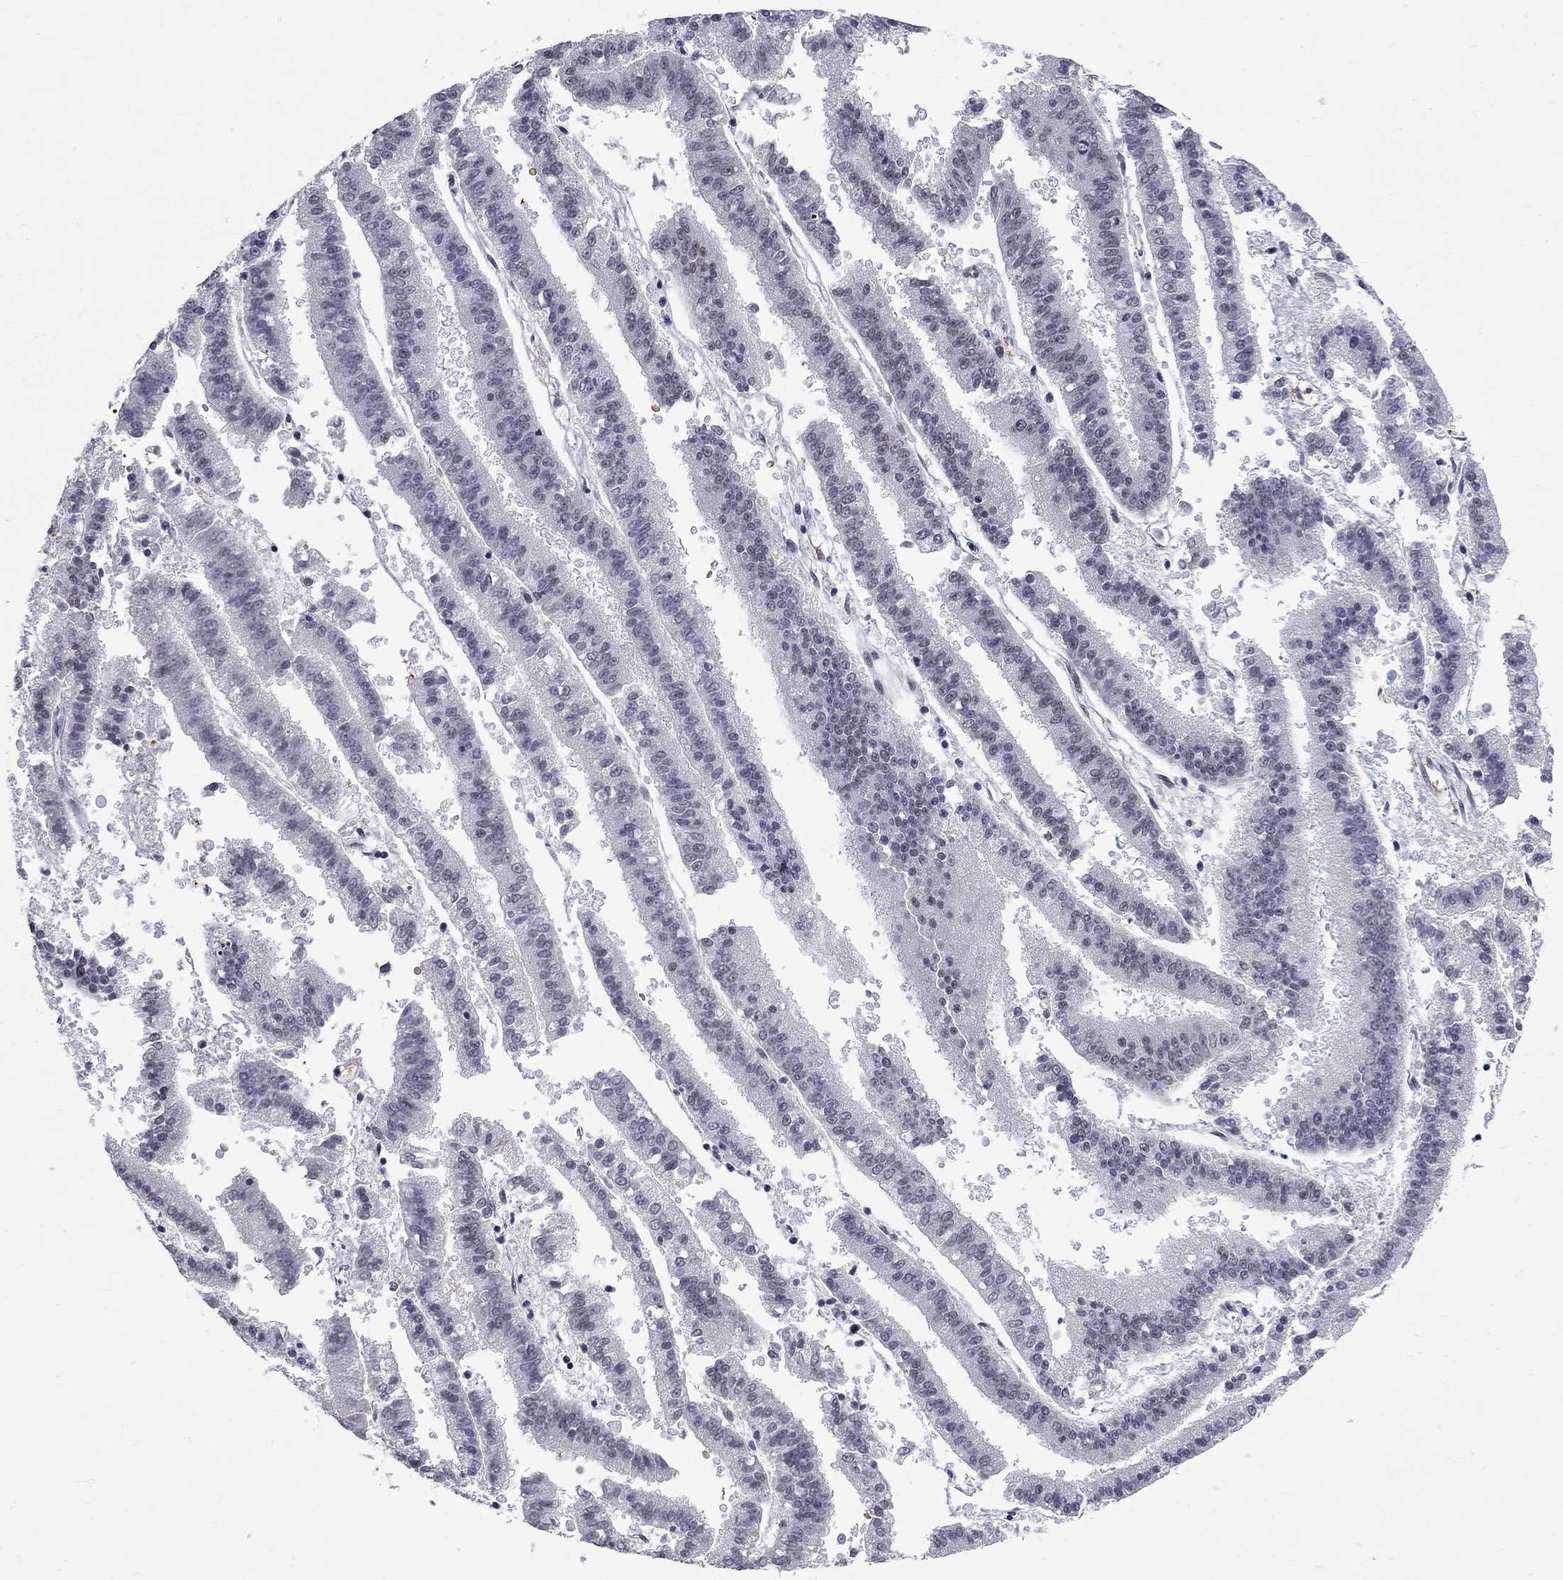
{"staining": {"intensity": "negative", "quantity": "none", "location": "none"}, "tissue": "endometrial cancer", "cell_type": "Tumor cells", "image_type": "cancer", "snomed": [{"axis": "morphology", "description": "Adenocarcinoma, NOS"}, {"axis": "topography", "description": "Endometrium"}], "caption": "The photomicrograph displays no significant expression in tumor cells of endometrial adenocarcinoma.", "gene": "ZBTB47", "patient": {"sex": "female", "age": 66}}